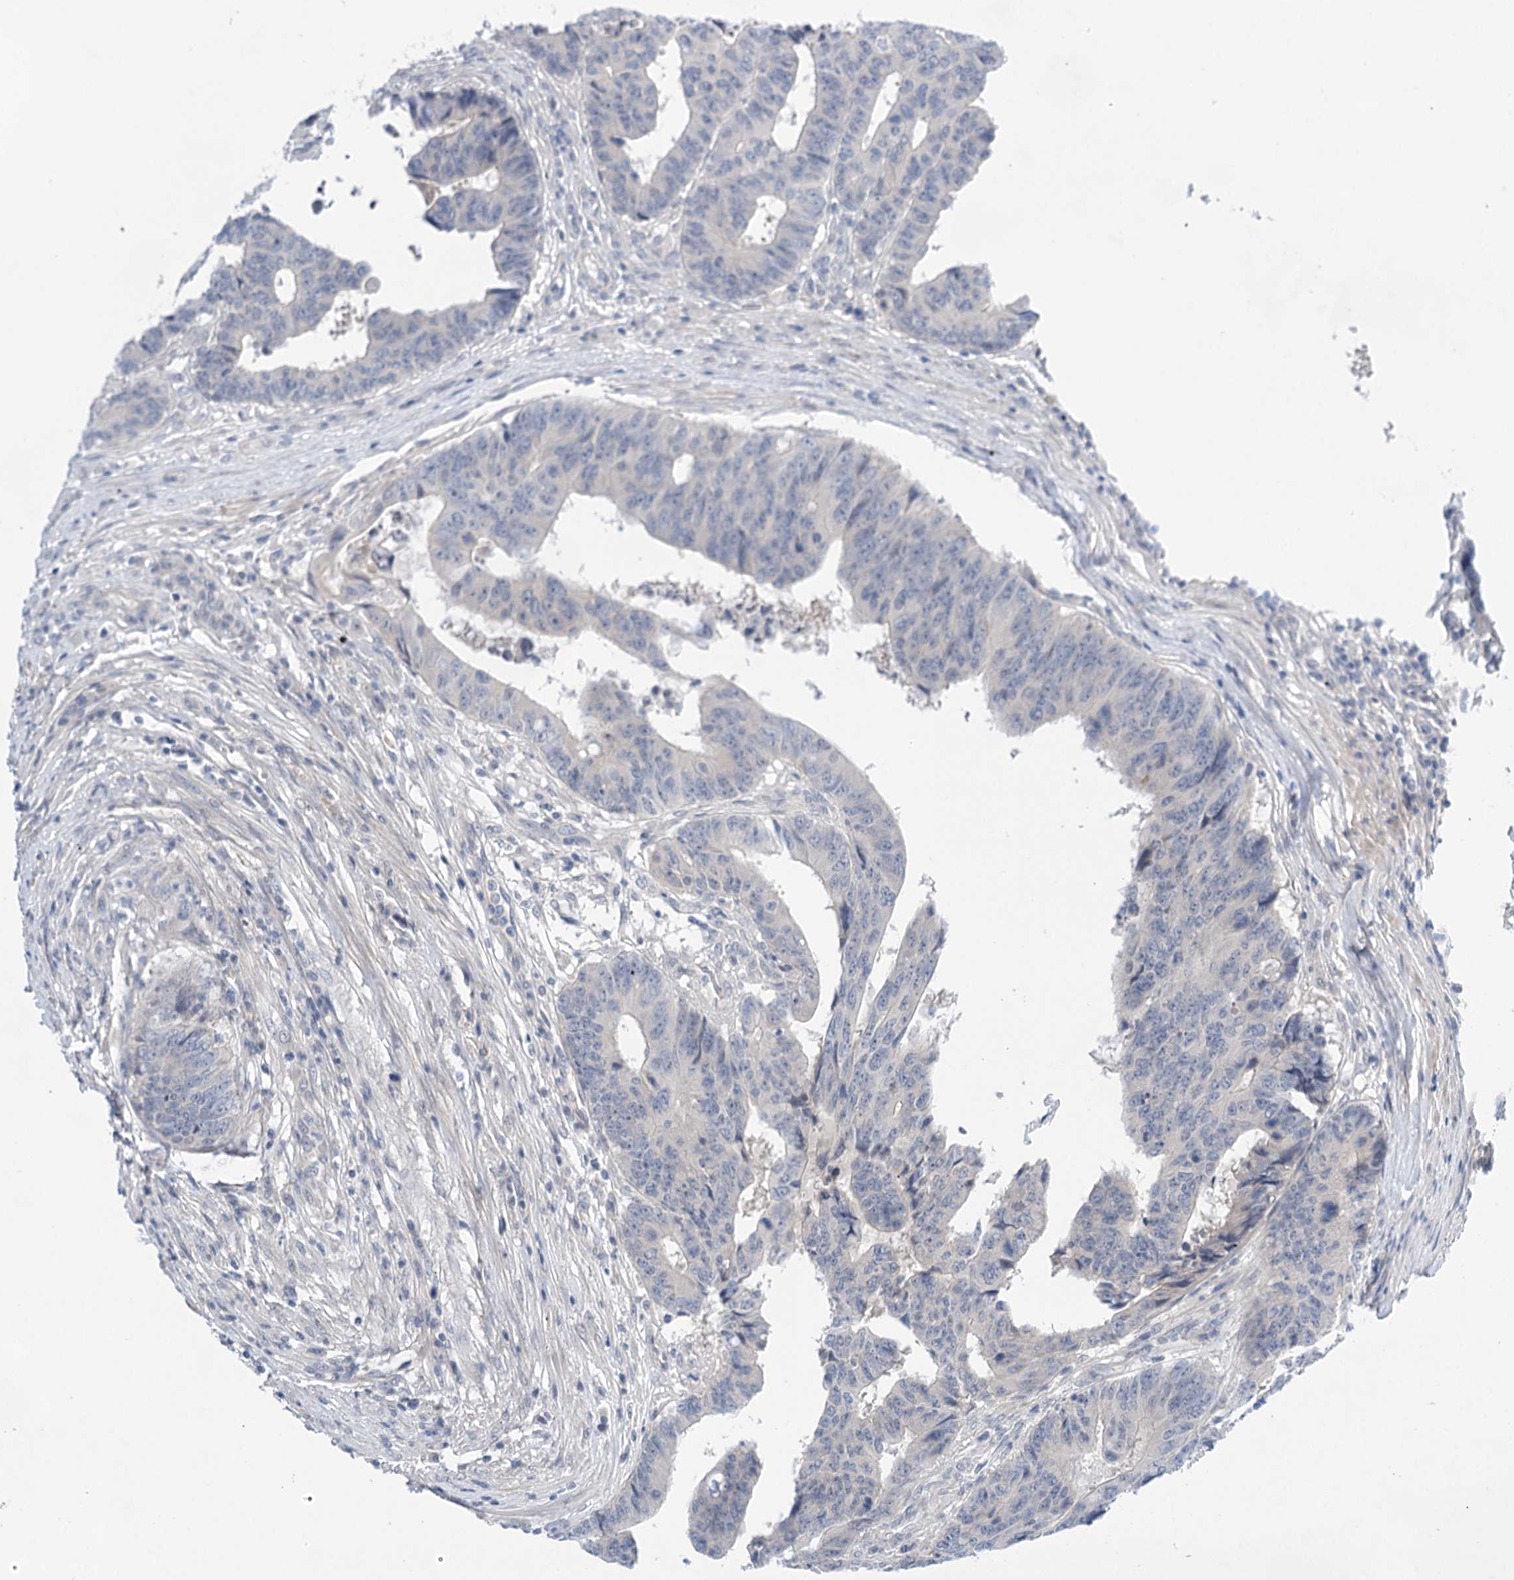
{"staining": {"intensity": "negative", "quantity": "none", "location": "none"}, "tissue": "colorectal cancer", "cell_type": "Tumor cells", "image_type": "cancer", "snomed": [{"axis": "morphology", "description": "Adenocarcinoma, NOS"}, {"axis": "topography", "description": "Rectum"}], "caption": "Immunohistochemistry of human colorectal adenocarcinoma displays no expression in tumor cells.", "gene": "LALBA", "patient": {"sex": "male", "age": 84}}